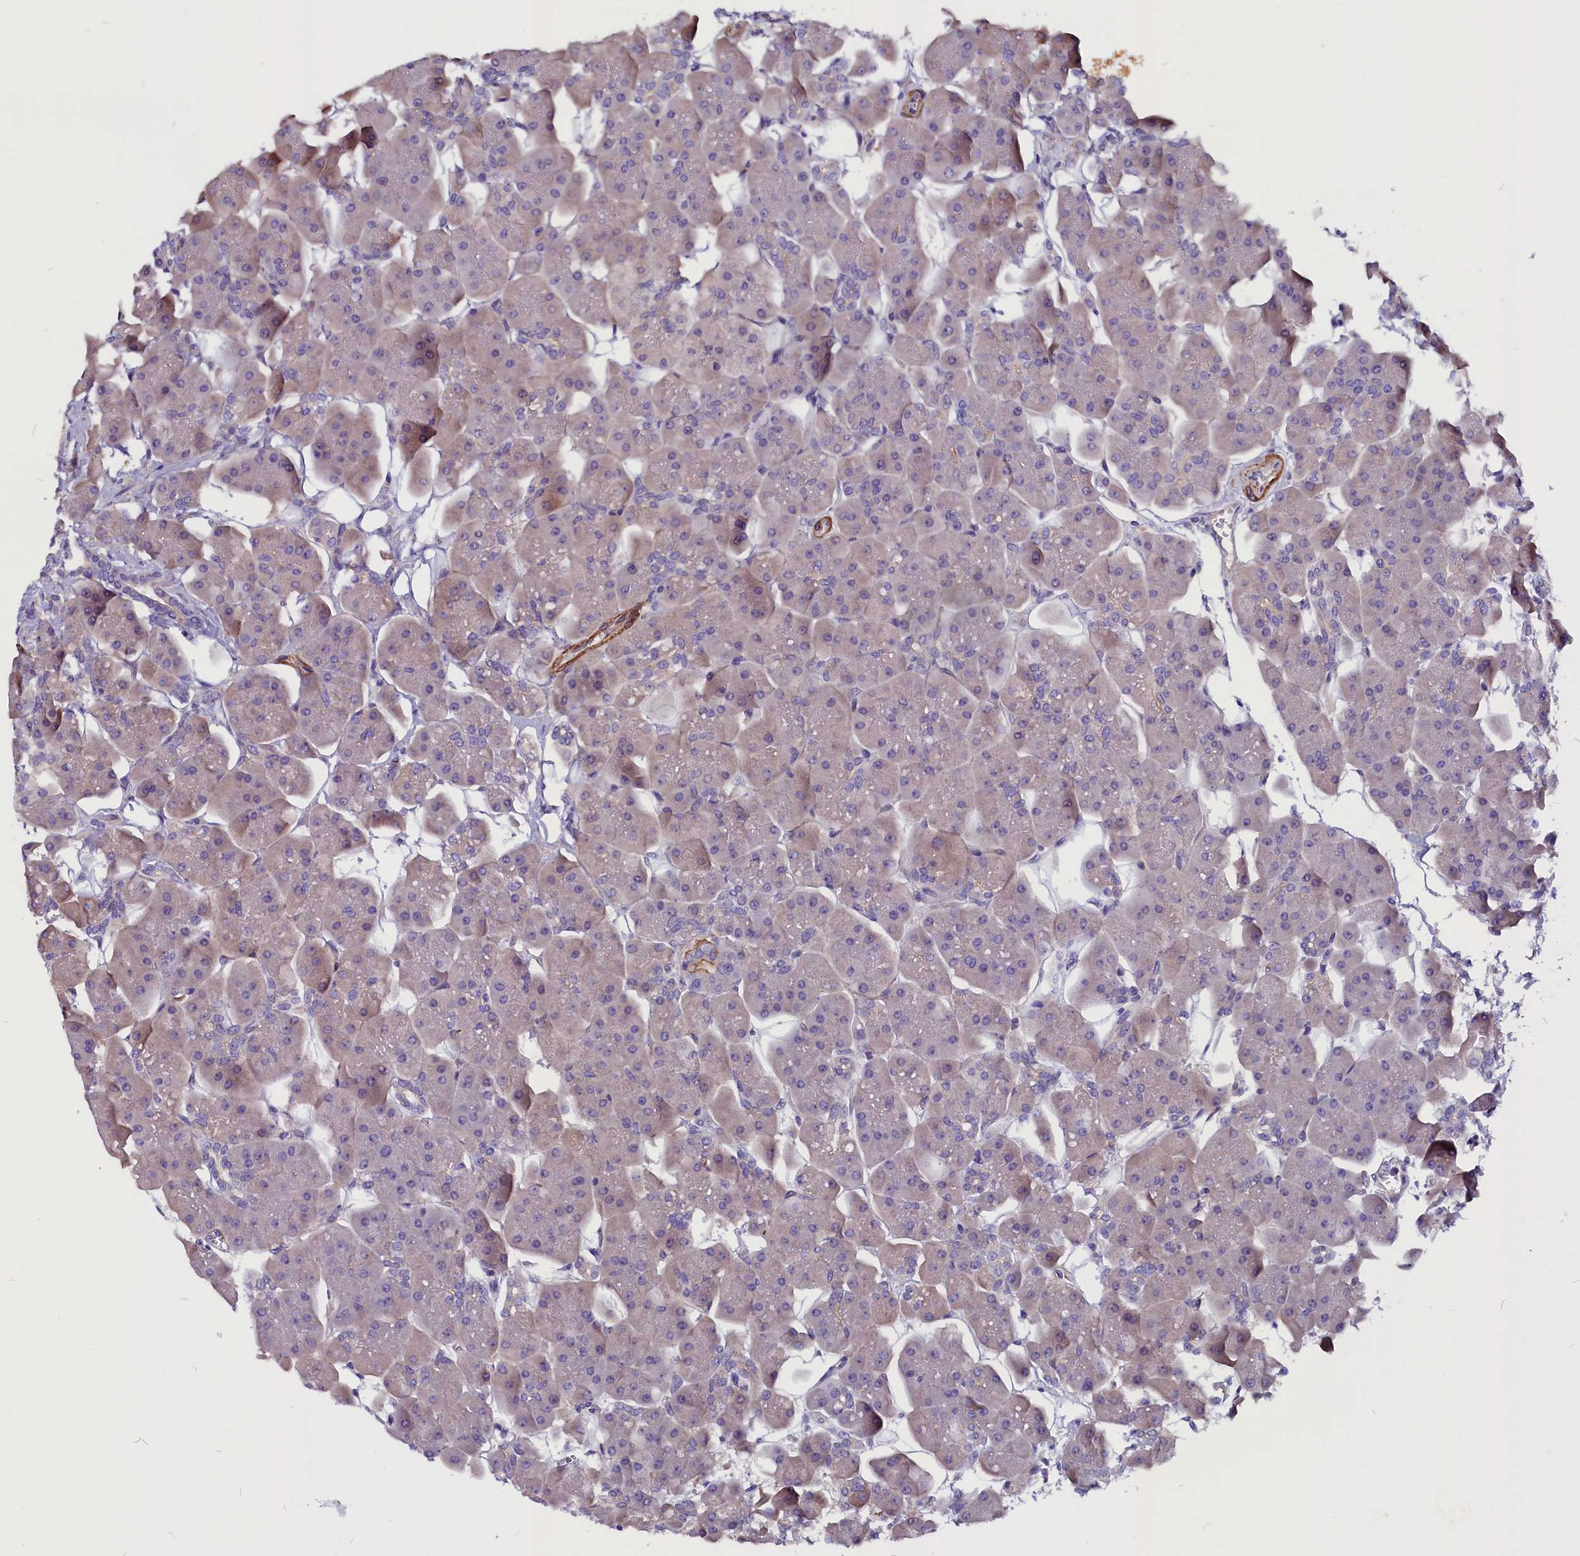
{"staining": {"intensity": "weak", "quantity": "<25%", "location": "cytoplasmic/membranous"}, "tissue": "pancreas", "cell_type": "Exocrine glandular cells", "image_type": "normal", "snomed": [{"axis": "morphology", "description": "Normal tissue, NOS"}, {"axis": "topography", "description": "Pancreas"}], "caption": "Pancreas stained for a protein using immunohistochemistry shows no staining exocrine glandular cells.", "gene": "ZNF749", "patient": {"sex": "male", "age": 66}}